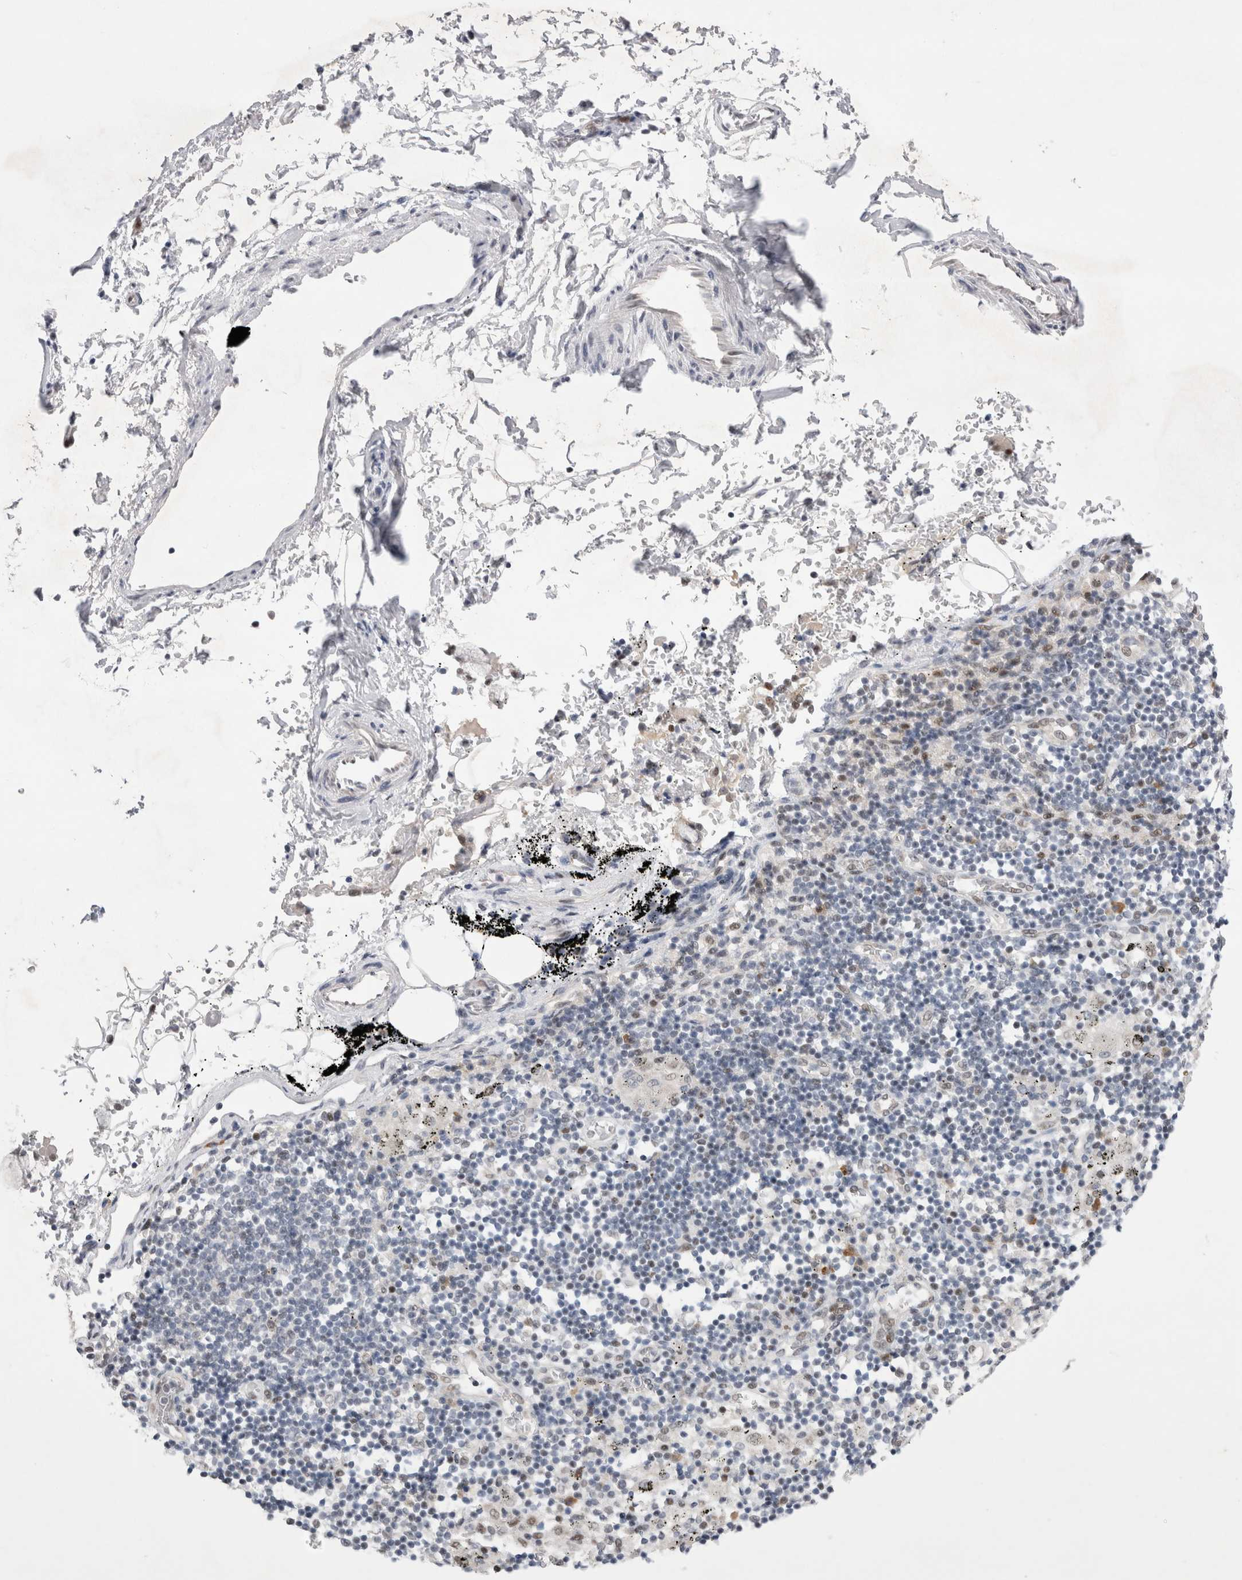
{"staining": {"intensity": "negative", "quantity": "none", "location": "none"}, "tissue": "adipose tissue", "cell_type": "Adipocytes", "image_type": "normal", "snomed": [{"axis": "morphology", "description": "Normal tissue, NOS"}, {"axis": "topography", "description": "Cartilage tissue"}, {"axis": "topography", "description": "Lung"}], "caption": "DAB (3,3'-diaminobenzidine) immunohistochemical staining of benign adipose tissue reveals no significant expression in adipocytes.", "gene": "WIPF2", "patient": {"sex": "female", "age": 77}}